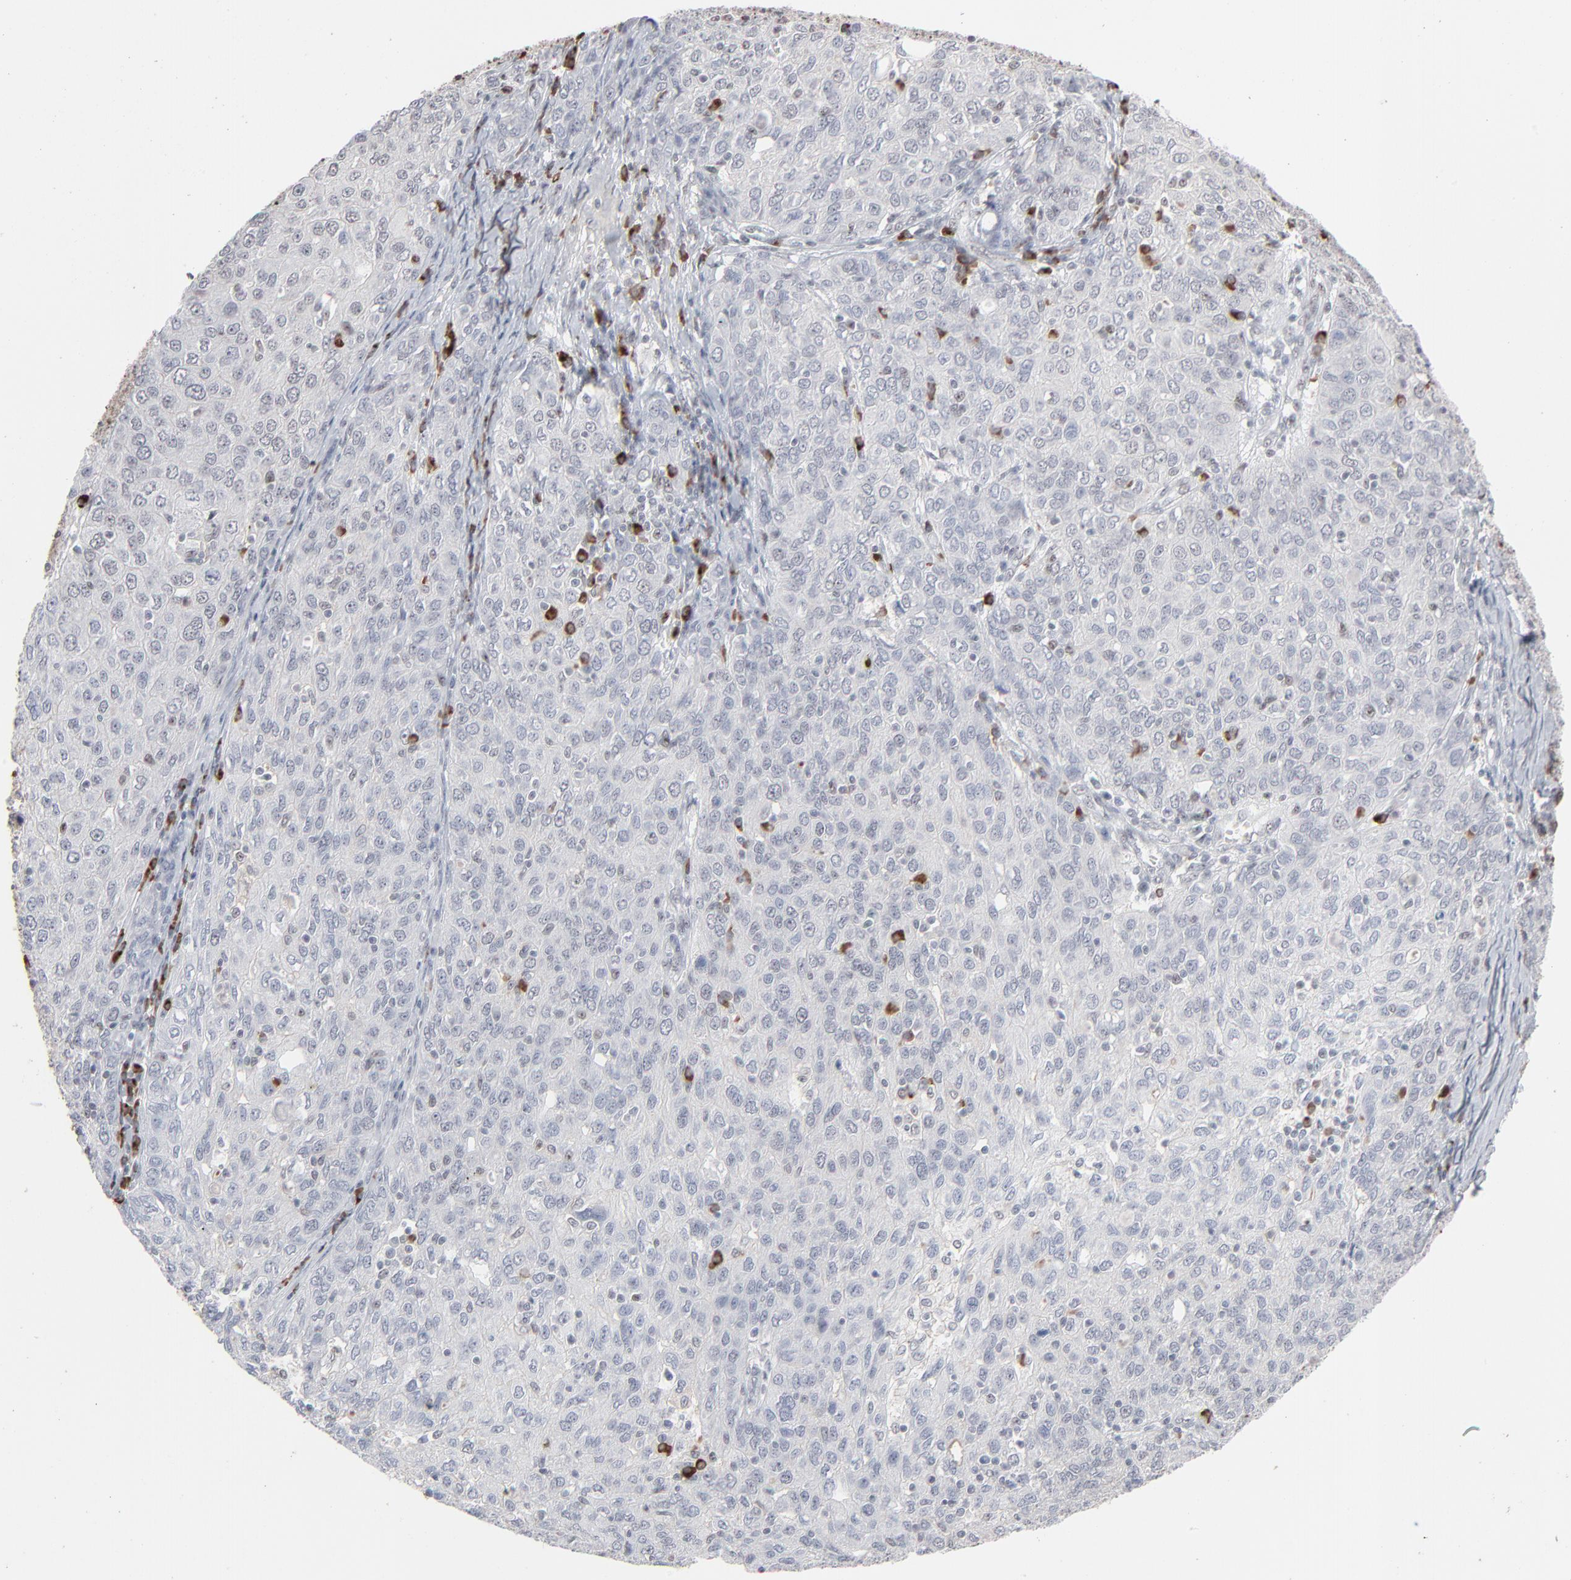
{"staining": {"intensity": "negative", "quantity": "none", "location": "none"}, "tissue": "ovarian cancer", "cell_type": "Tumor cells", "image_type": "cancer", "snomed": [{"axis": "morphology", "description": "Carcinoma, endometroid"}, {"axis": "topography", "description": "Ovary"}], "caption": "Photomicrograph shows no significant protein positivity in tumor cells of ovarian cancer (endometroid carcinoma). (Immunohistochemistry, brightfield microscopy, high magnification).", "gene": "MPHOSPH6", "patient": {"sex": "female", "age": 50}}